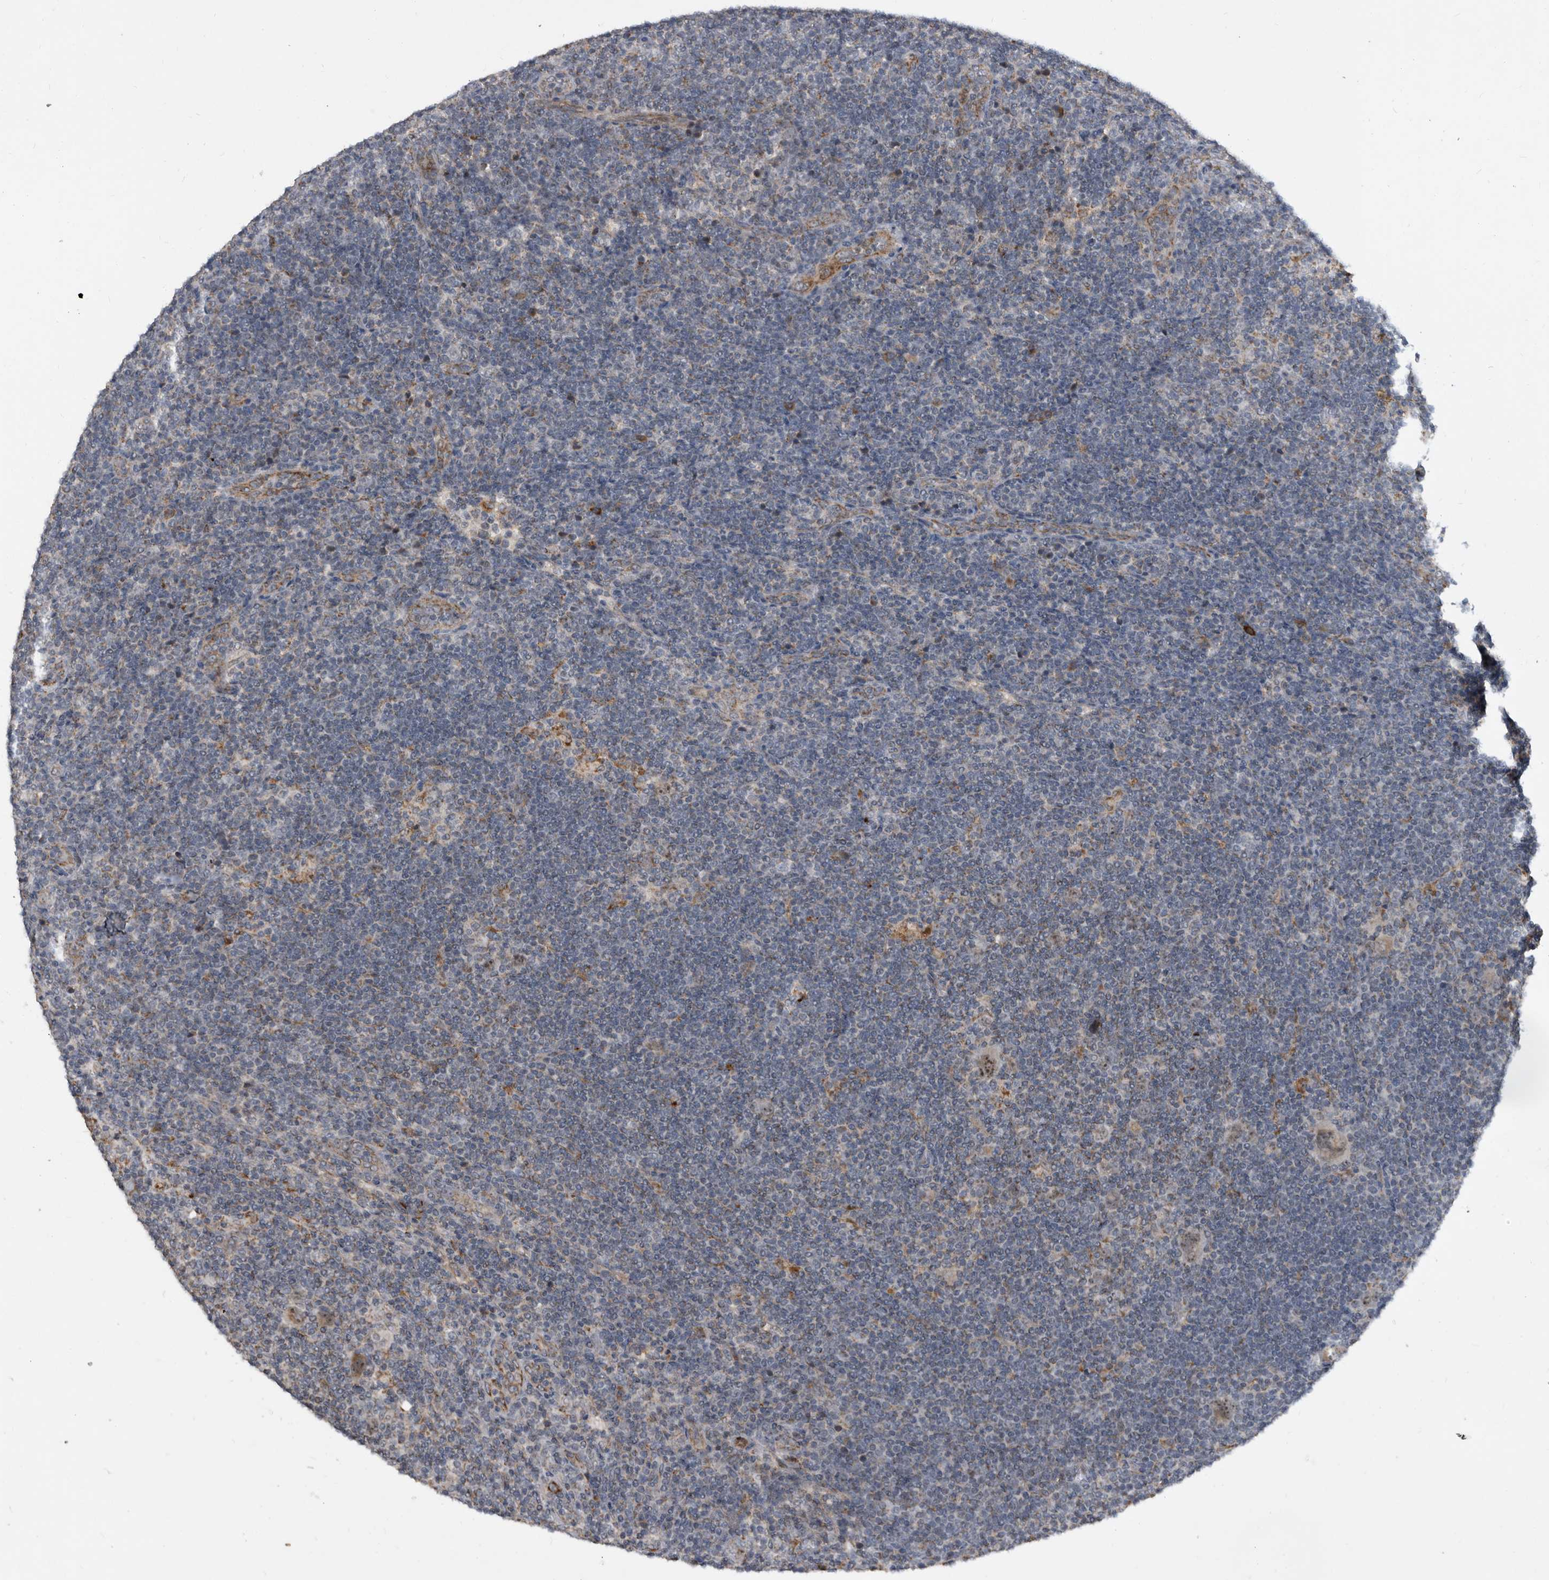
{"staining": {"intensity": "weak", "quantity": "25%-75%", "location": "cytoplasmic/membranous"}, "tissue": "lymphoma", "cell_type": "Tumor cells", "image_type": "cancer", "snomed": [{"axis": "morphology", "description": "Hodgkin's disease, NOS"}, {"axis": "topography", "description": "Lymph node"}], "caption": "The histopathology image exhibits staining of Hodgkin's disease, revealing weak cytoplasmic/membranous protein staining (brown color) within tumor cells.", "gene": "PI15", "patient": {"sex": "female", "age": 57}}